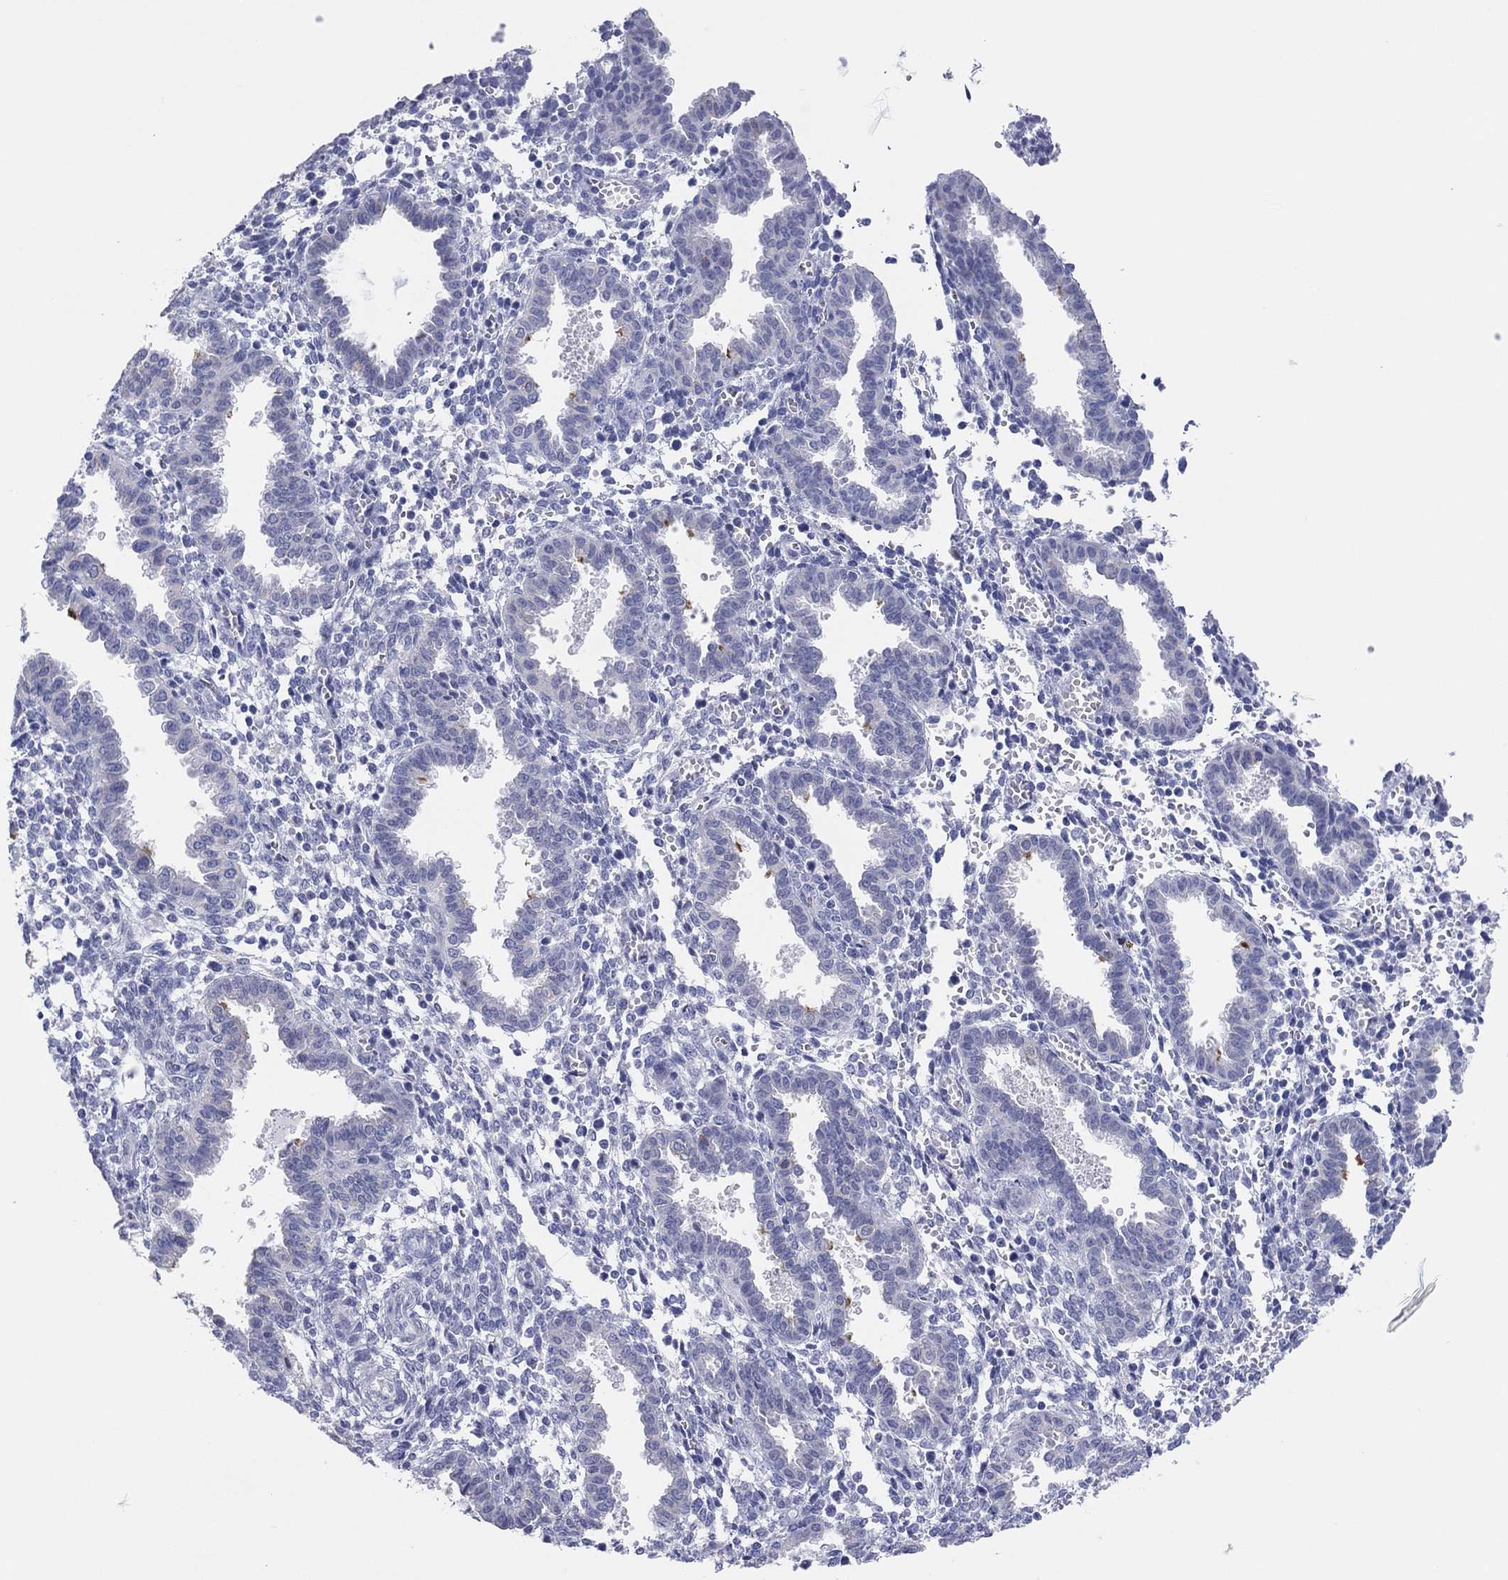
{"staining": {"intensity": "negative", "quantity": "none", "location": "none"}, "tissue": "endometrium", "cell_type": "Cells in endometrial stroma", "image_type": "normal", "snomed": [{"axis": "morphology", "description": "Normal tissue, NOS"}, {"axis": "topography", "description": "Endometrium"}], "caption": "This is an immunohistochemistry photomicrograph of normal human endometrium. There is no positivity in cells in endometrial stroma.", "gene": "ERICH3", "patient": {"sex": "female", "age": 37}}